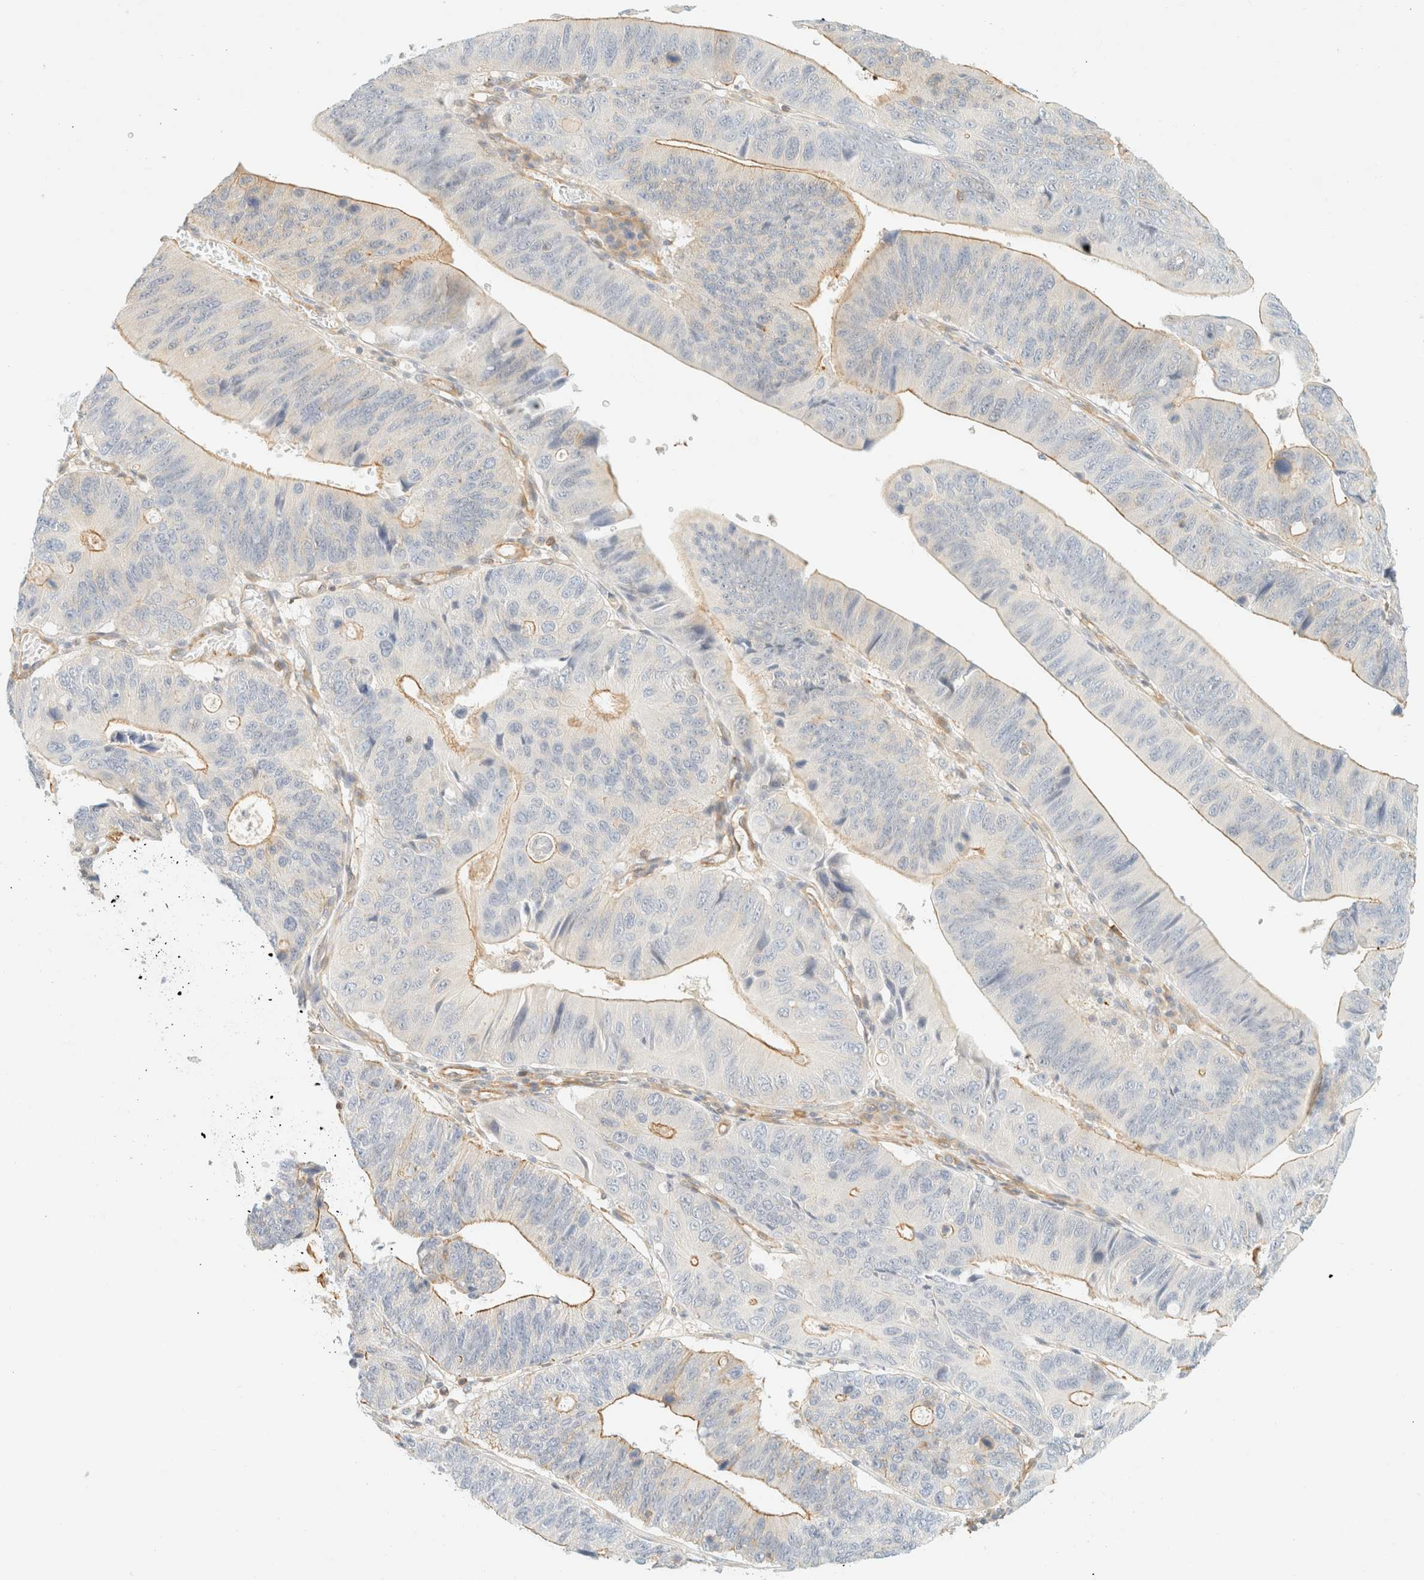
{"staining": {"intensity": "weak", "quantity": "25%-75%", "location": "cytoplasmic/membranous"}, "tissue": "stomach cancer", "cell_type": "Tumor cells", "image_type": "cancer", "snomed": [{"axis": "morphology", "description": "Adenocarcinoma, NOS"}, {"axis": "topography", "description": "Stomach"}], "caption": "This is an image of immunohistochemistry (IHC) staining of stomach adenocarcinoma, which shows weak positivity in the cytoplasmic/membranous of tumor cells.", "gene": "OTOP2", "patient": {"sex": "male", "age": 59}}